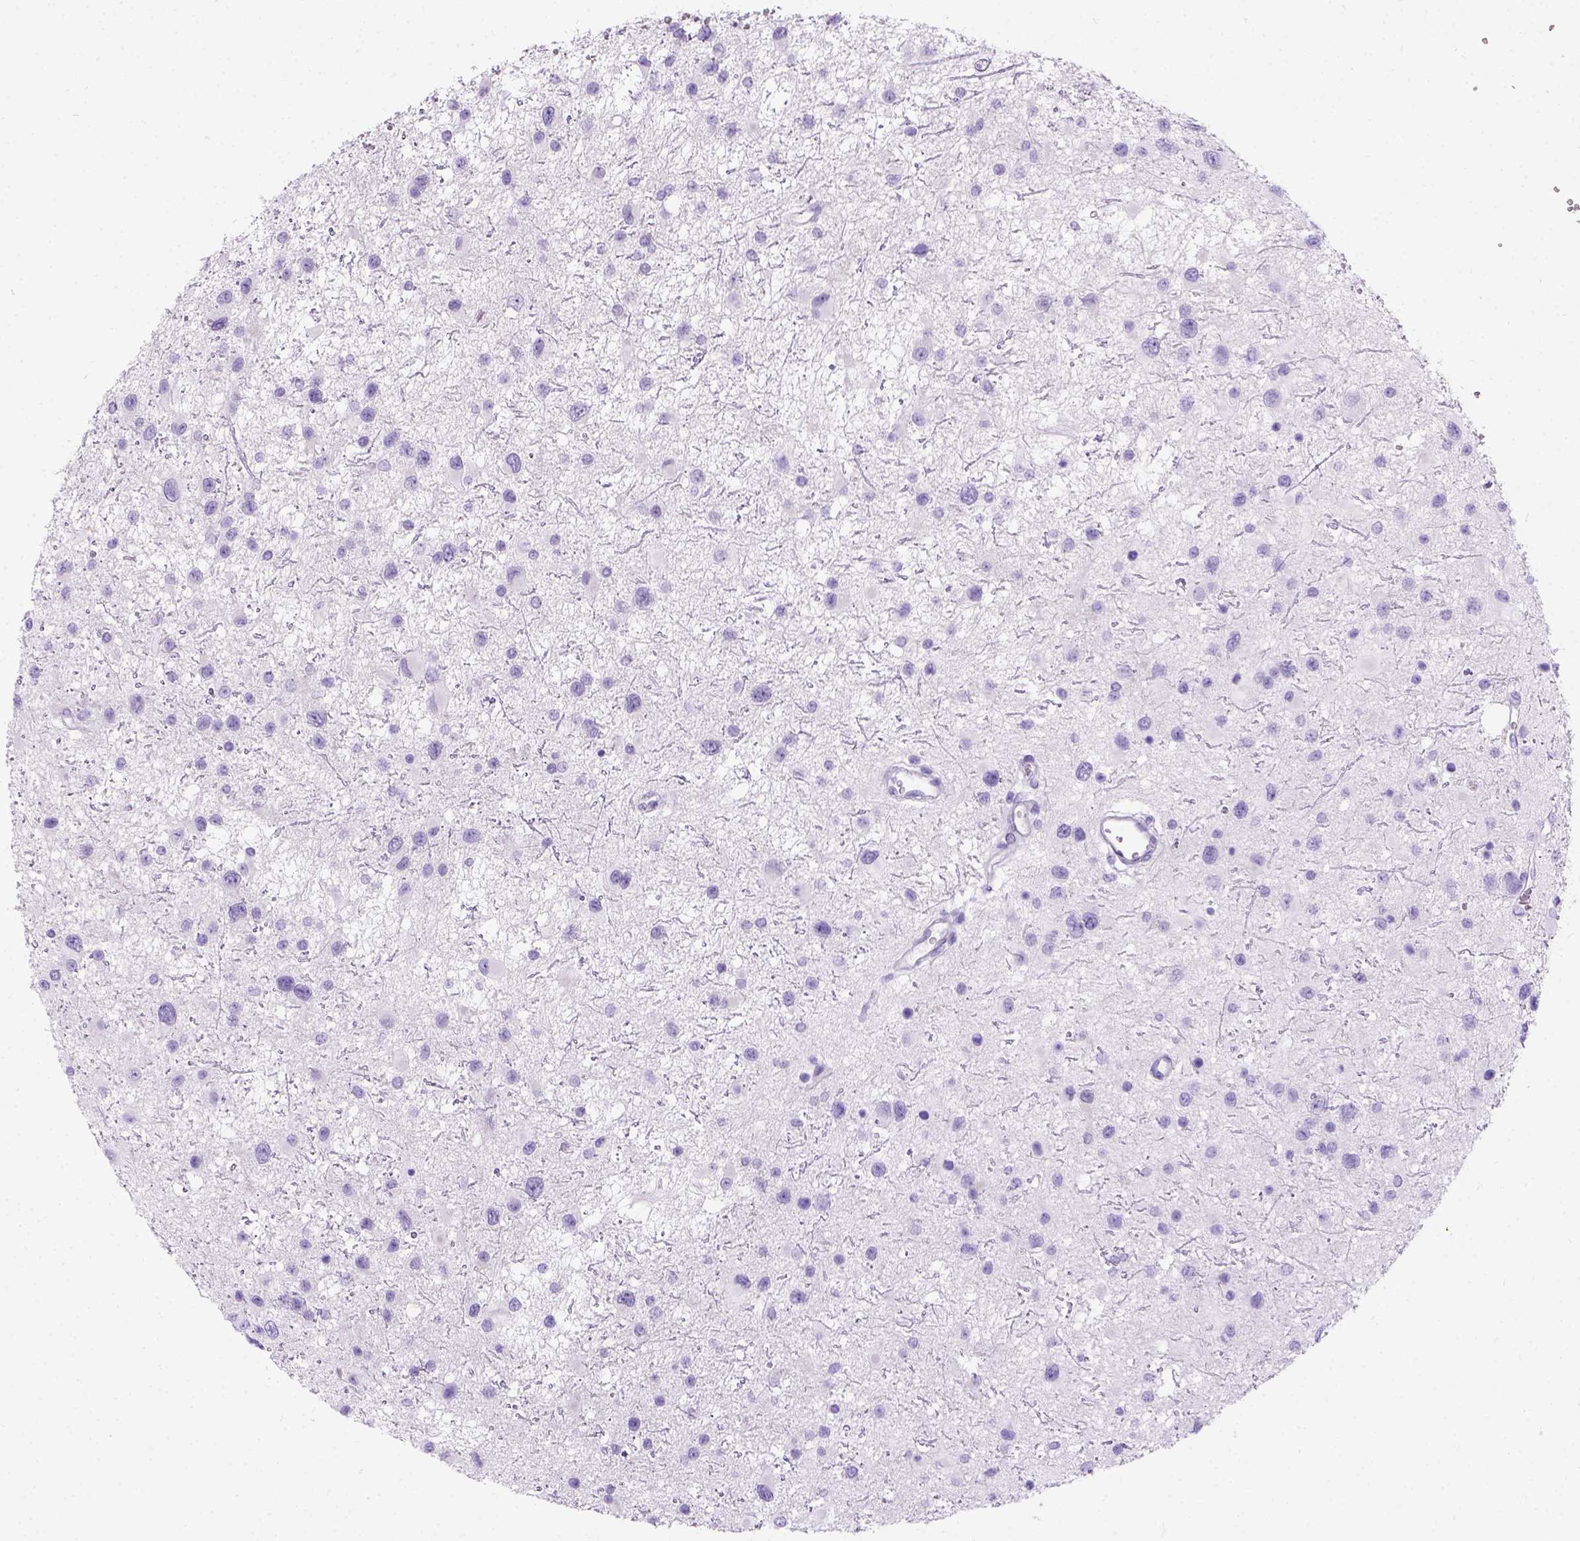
{"staining": {"intensity": "negative", "quantity": "none", "location": "none"}, "tissue": "glioma", "cell_type": "Tumor cells", "image_type": "cancer", "snomed": [{"axis": "morphology", "description": "Glioma, malignant, Low grade"}, {"axis": "topography", "description": "Brain"}], "caption": "IHC of glioma shows no positivity in tumor cells.", "gene": "C7orf57", "patient": {"sex": "female", "age": 32}}